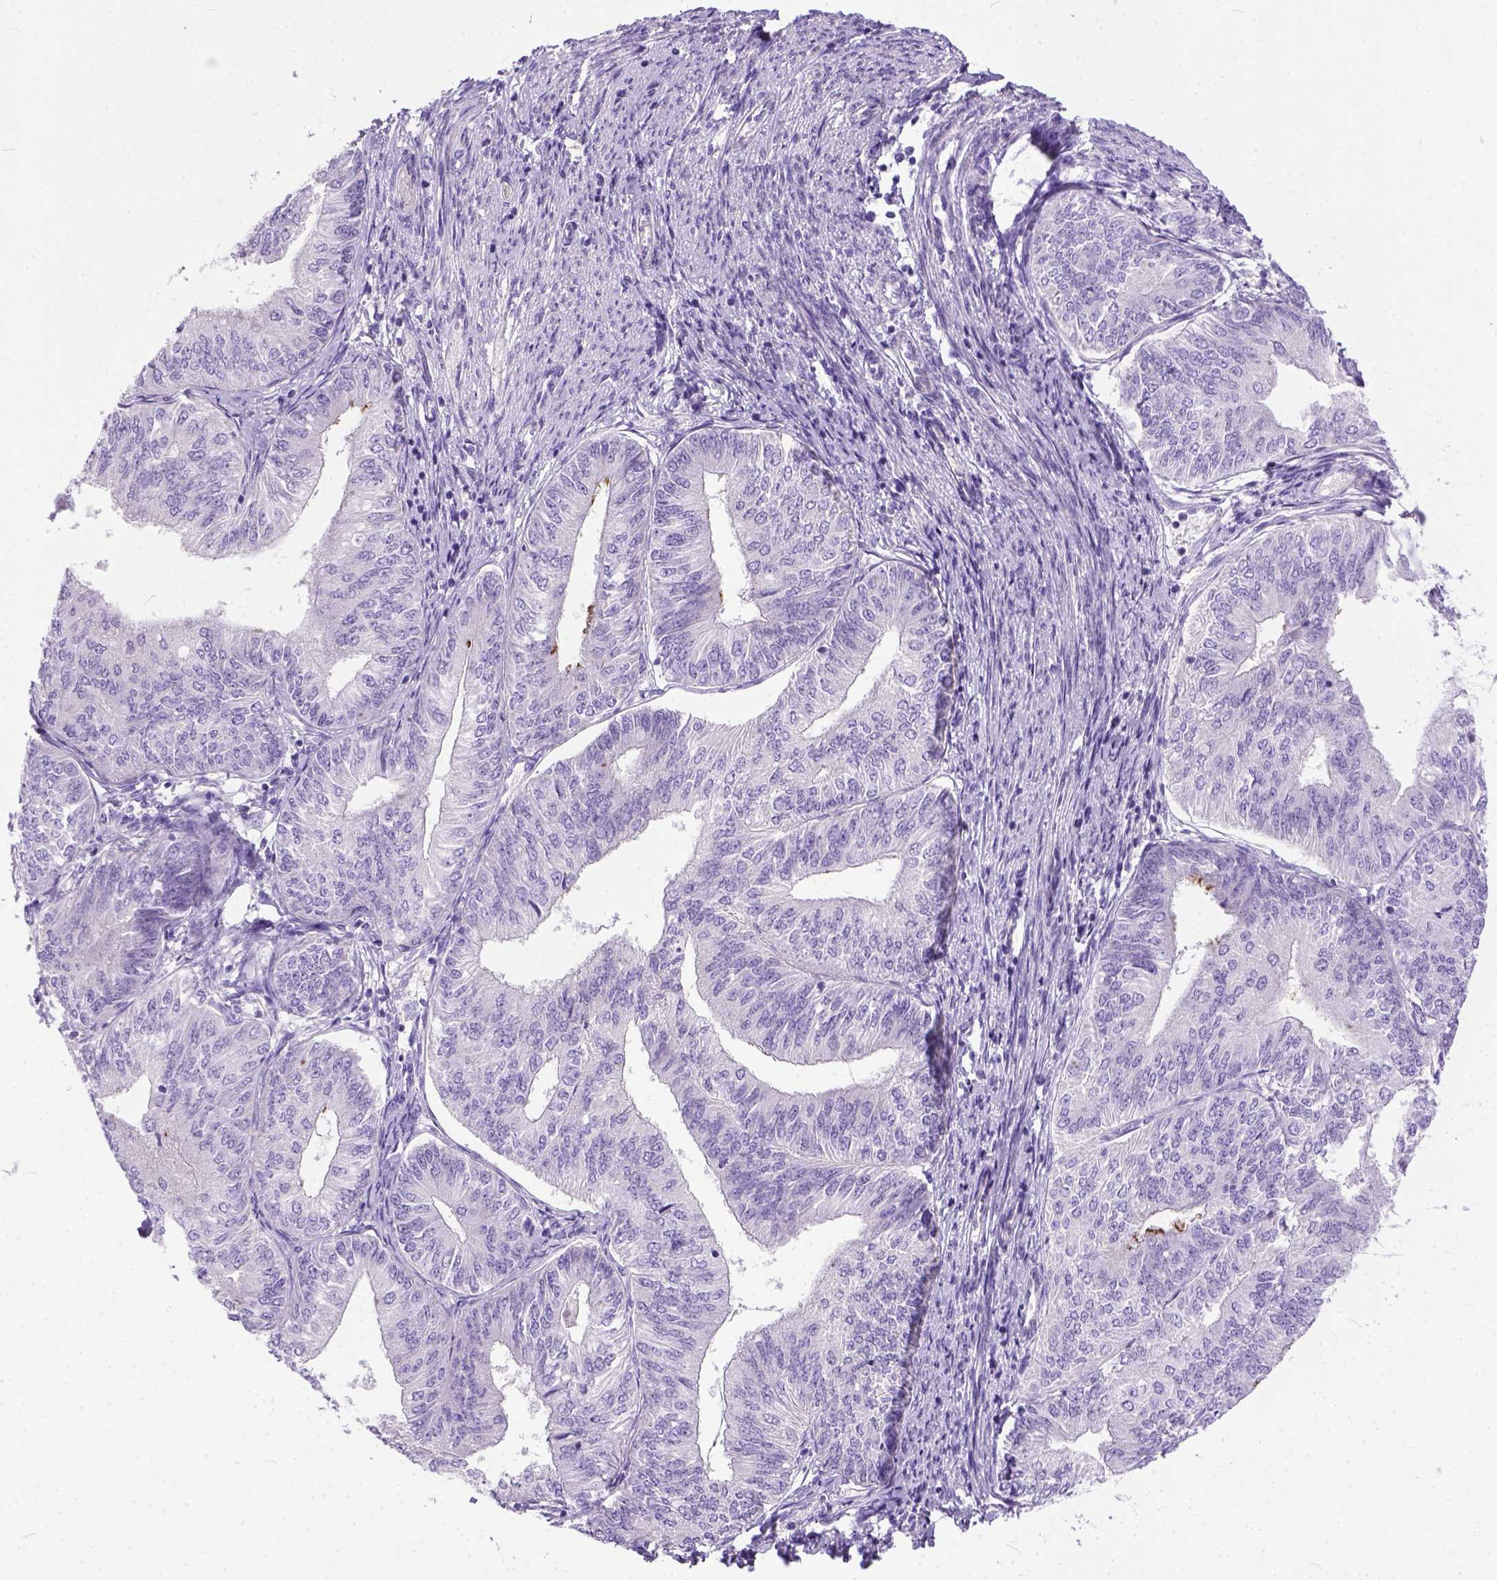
{"staining": {"intensity": "negative", "quantity": "none", "location": "none"}, "tissue": "endometrial cancer", "cell_type": "Tumor cells", "image_type": "cancer", "snomed": [{"axis": "morphology", "description": "Adenocarcinoma, NOS"}, {"axis": "topography", "description": "Endometrium"}], "caption": "Tumor cells are negative for protein expression in human endometrial cancer (adenocarcinoma).", "gene": "PLK5", "patient": {"sex": "female", "age": 58}}